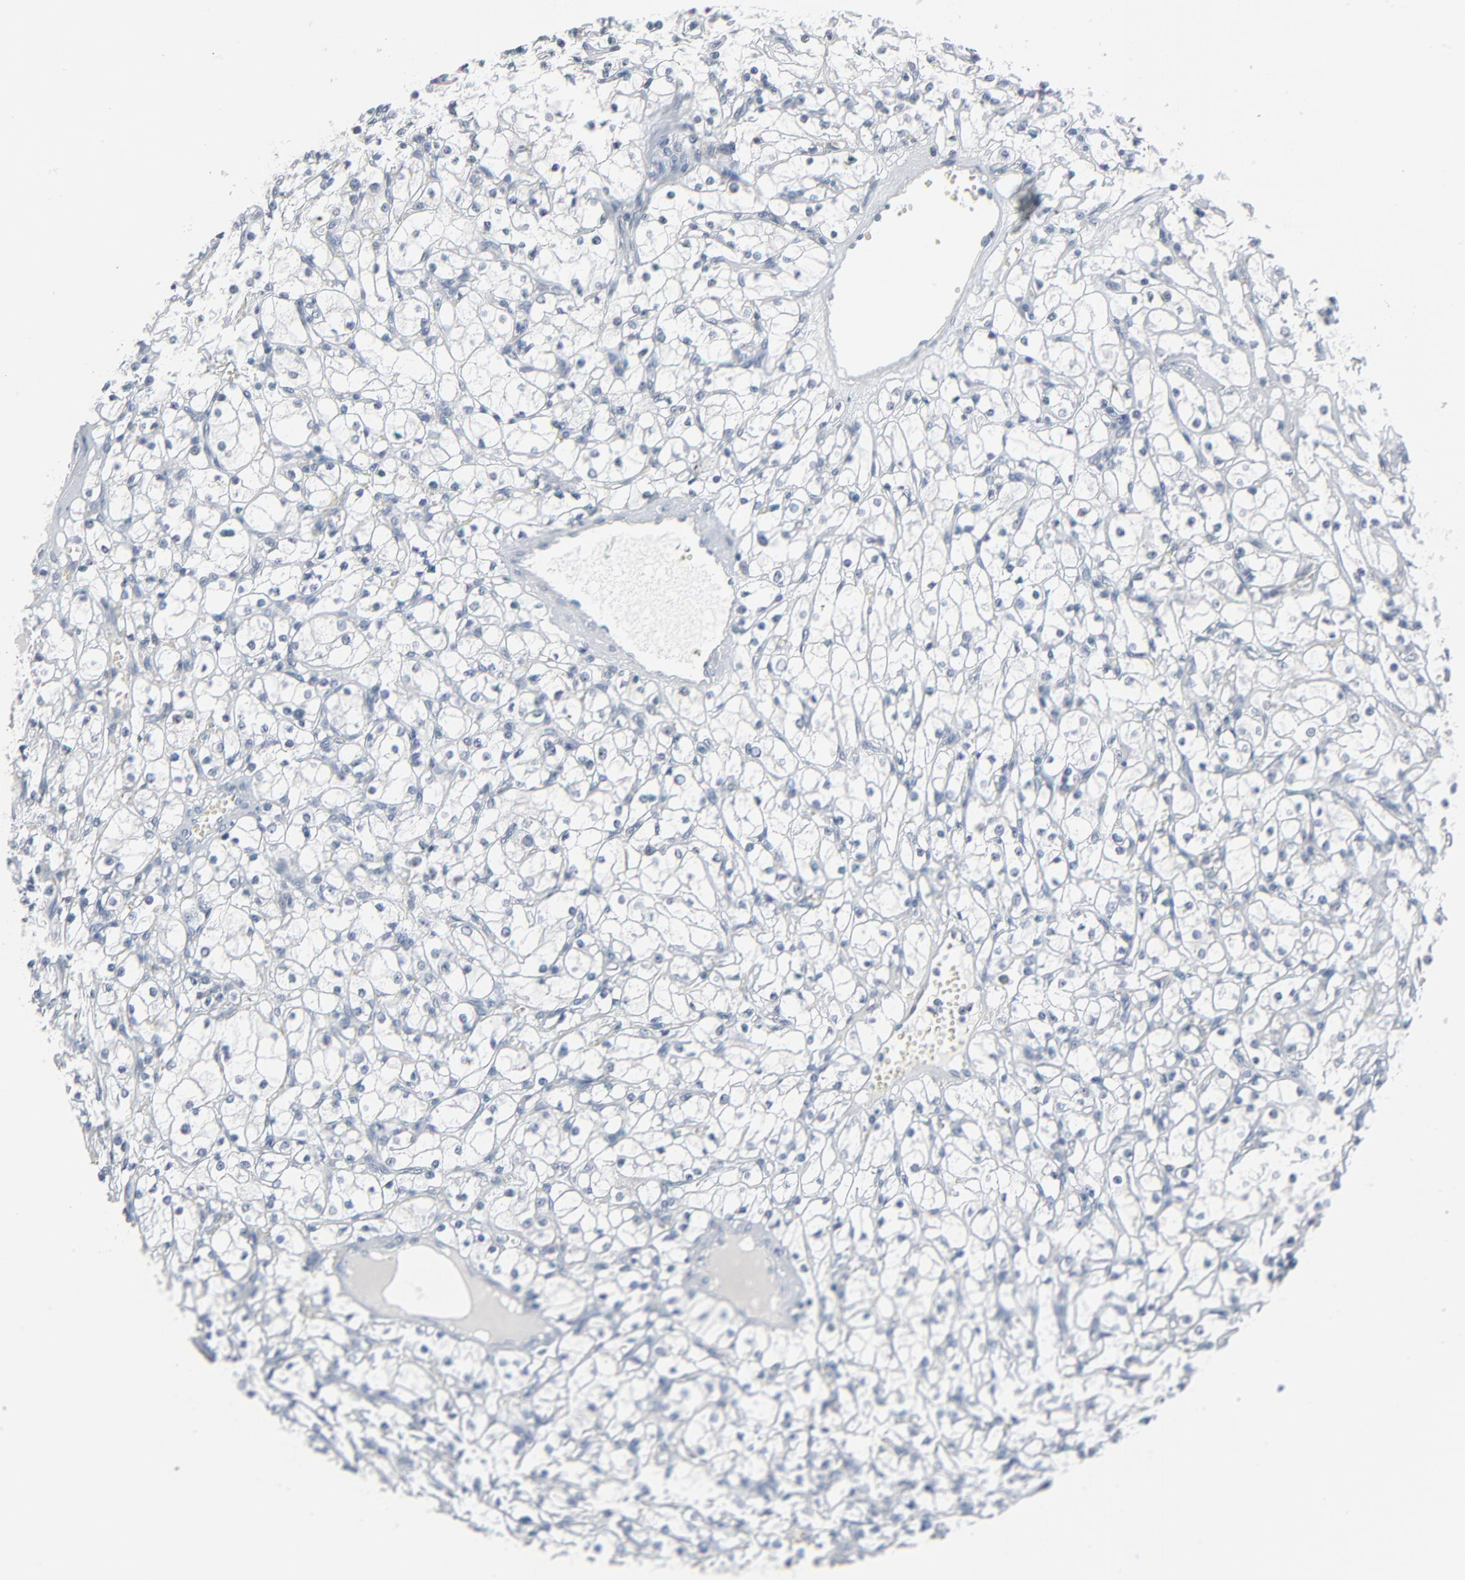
{"staining": {"intensity": "negative", "quantity": "none", "location": "none"}, "tissue": "renal cancer", "cell_type": "Tumor cells", "image_type": "cancer", "snomed": [{"axis": "morphology", "description": "Adenocarcinoma, NOS"}, {"axis": "topography", "description": "Kidney"}], "caption": "High magnification brightfield microscopy of renal cancer (adenocarcinoma) stained with DAB (brown) and counterstained with hematoxylin (blue): tumor cells show no significant staining.", "gene": "SAGE1", "patient": {"sex": "male", "age": 61}}